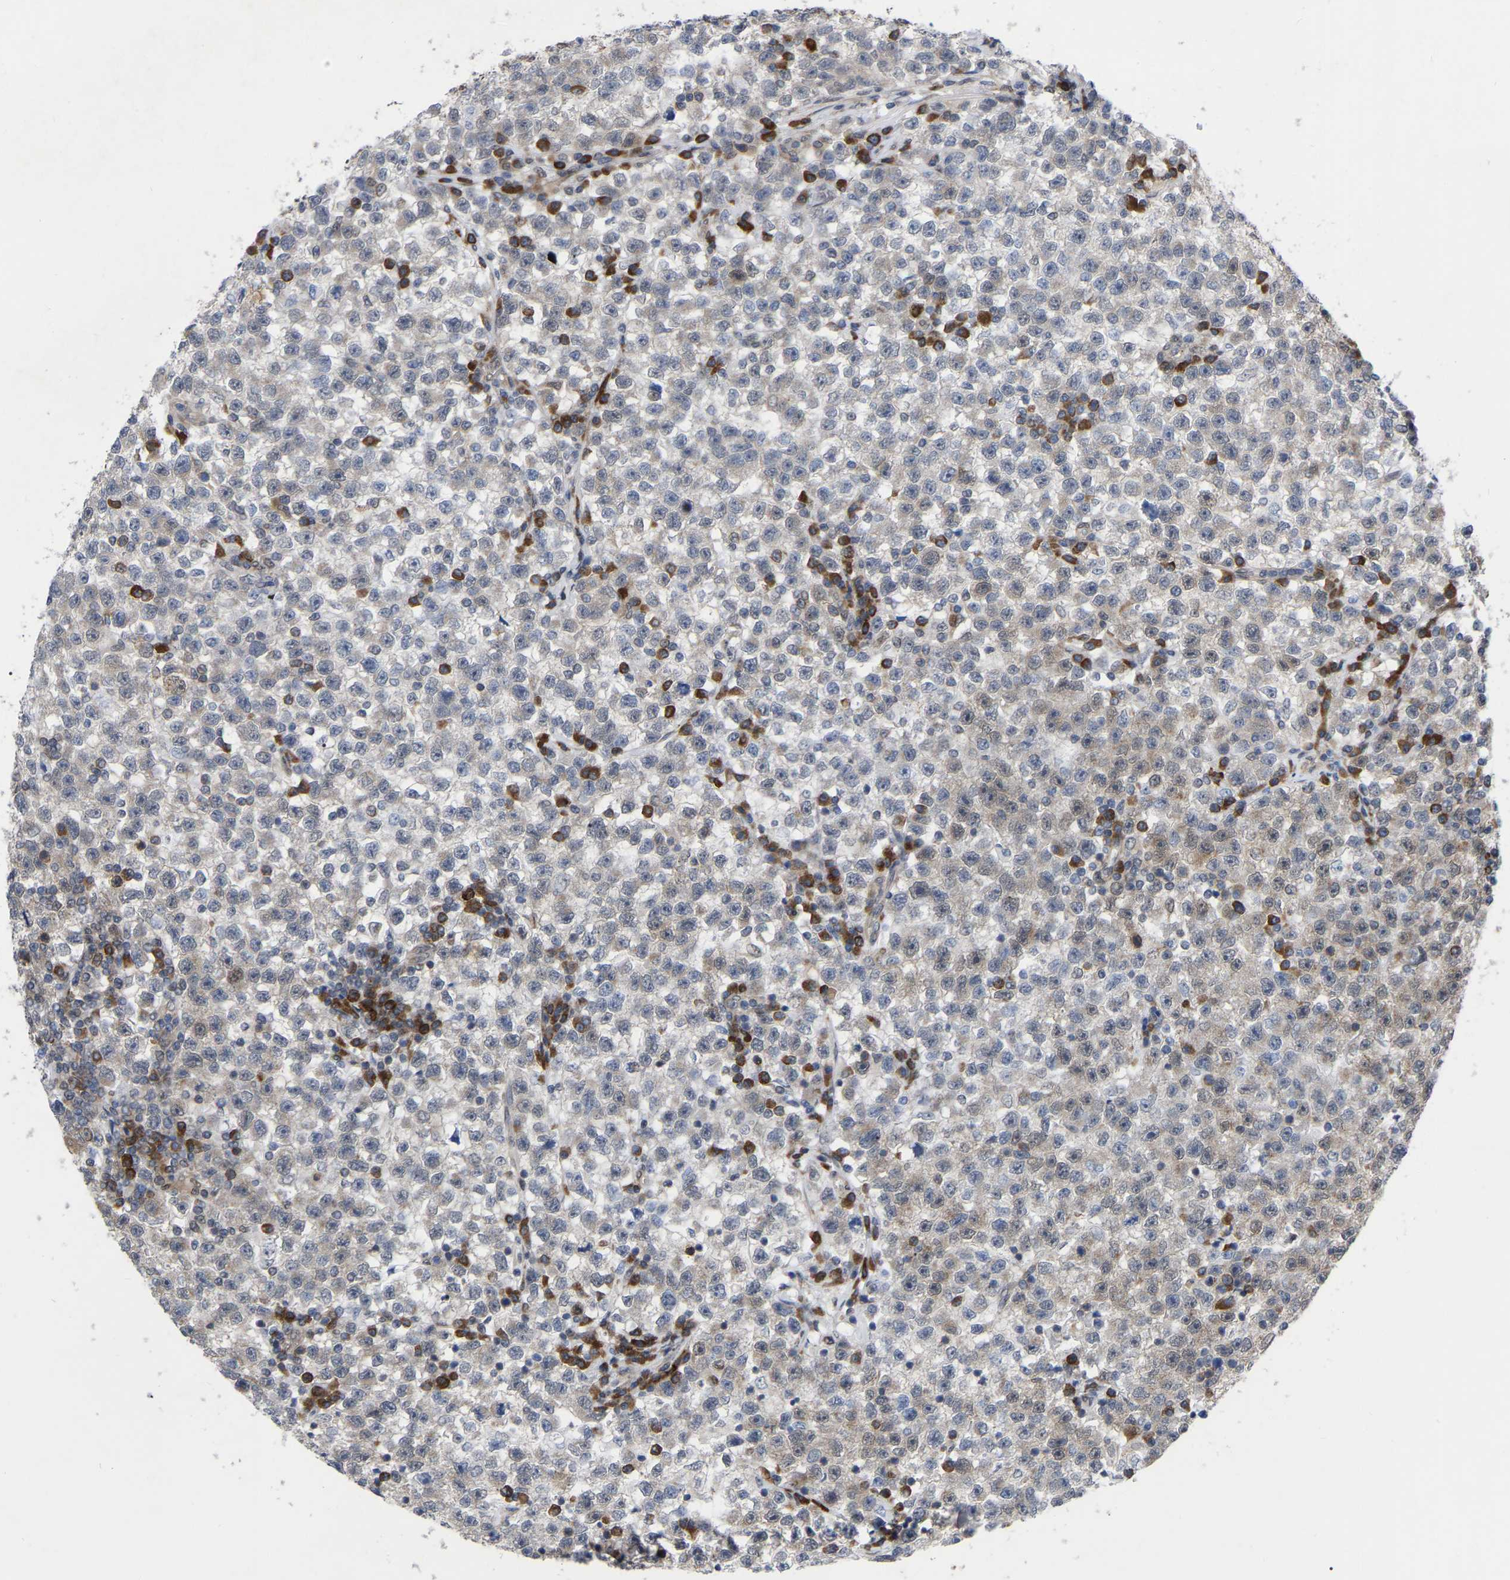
{"staining": {"intensity": "negative", "quantity": "none", "location": "none"}, "tissue": "testis cancer", "cell_type": "Tumor cells", "image_type": "cancer", "snomed": [{"axis": "morphology", "description": "Seminoma, NOS"}, {"axis": "topography", "description": "Testis"}], "caption": "Histopathology image shows no protein staining in tumor cells of seminoma (testis) tissue.", "gene": "UBE4B", "patient": {"sex": "male", "age": 22}}